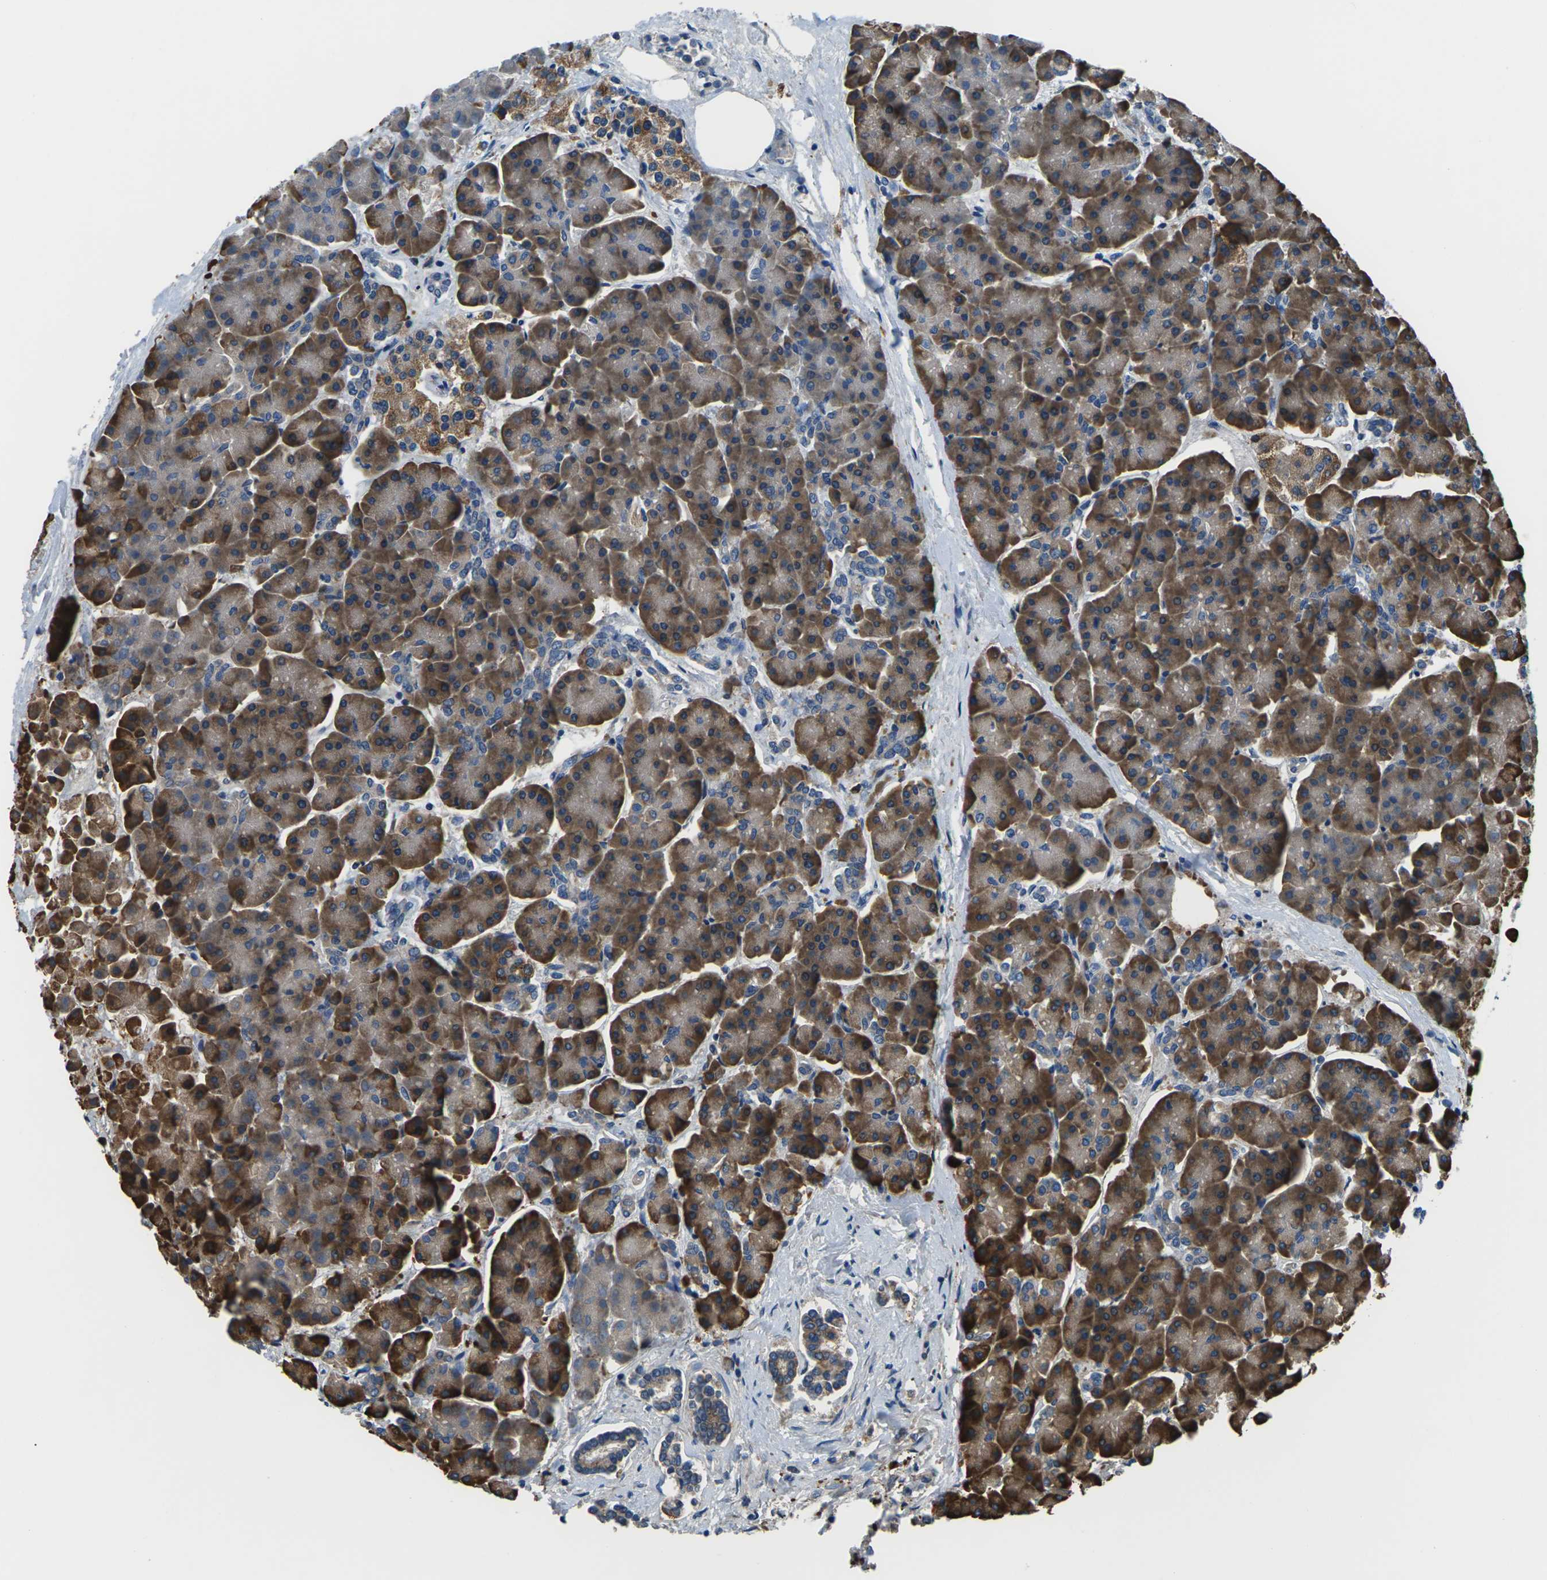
{"staining": {"intensity": "strong", "quantity": ">75%", "location": "cytoplasmic/membranous"}, "tissue": "pancreas", "cell_type": "Exocrine glandular cells", "image_type": "normal", "snomed": [{"axis": "morphology", "description": "Normal tissue, NOS"}, {"axis": "topography", "description": "Pancreas"}], "caption": "Strong cytoplasmic/membranous expression is seen in about >75% of exocrine glandular cells in normal pancreas. The protein is stained brown, and the nuclei are stained in blue (DAB (3,3'-diaminobenzidine) IHC with brightfield microscopy, high magnification).", "gene": "GABRP", "patient": {"sex": "female", "age": 70}}